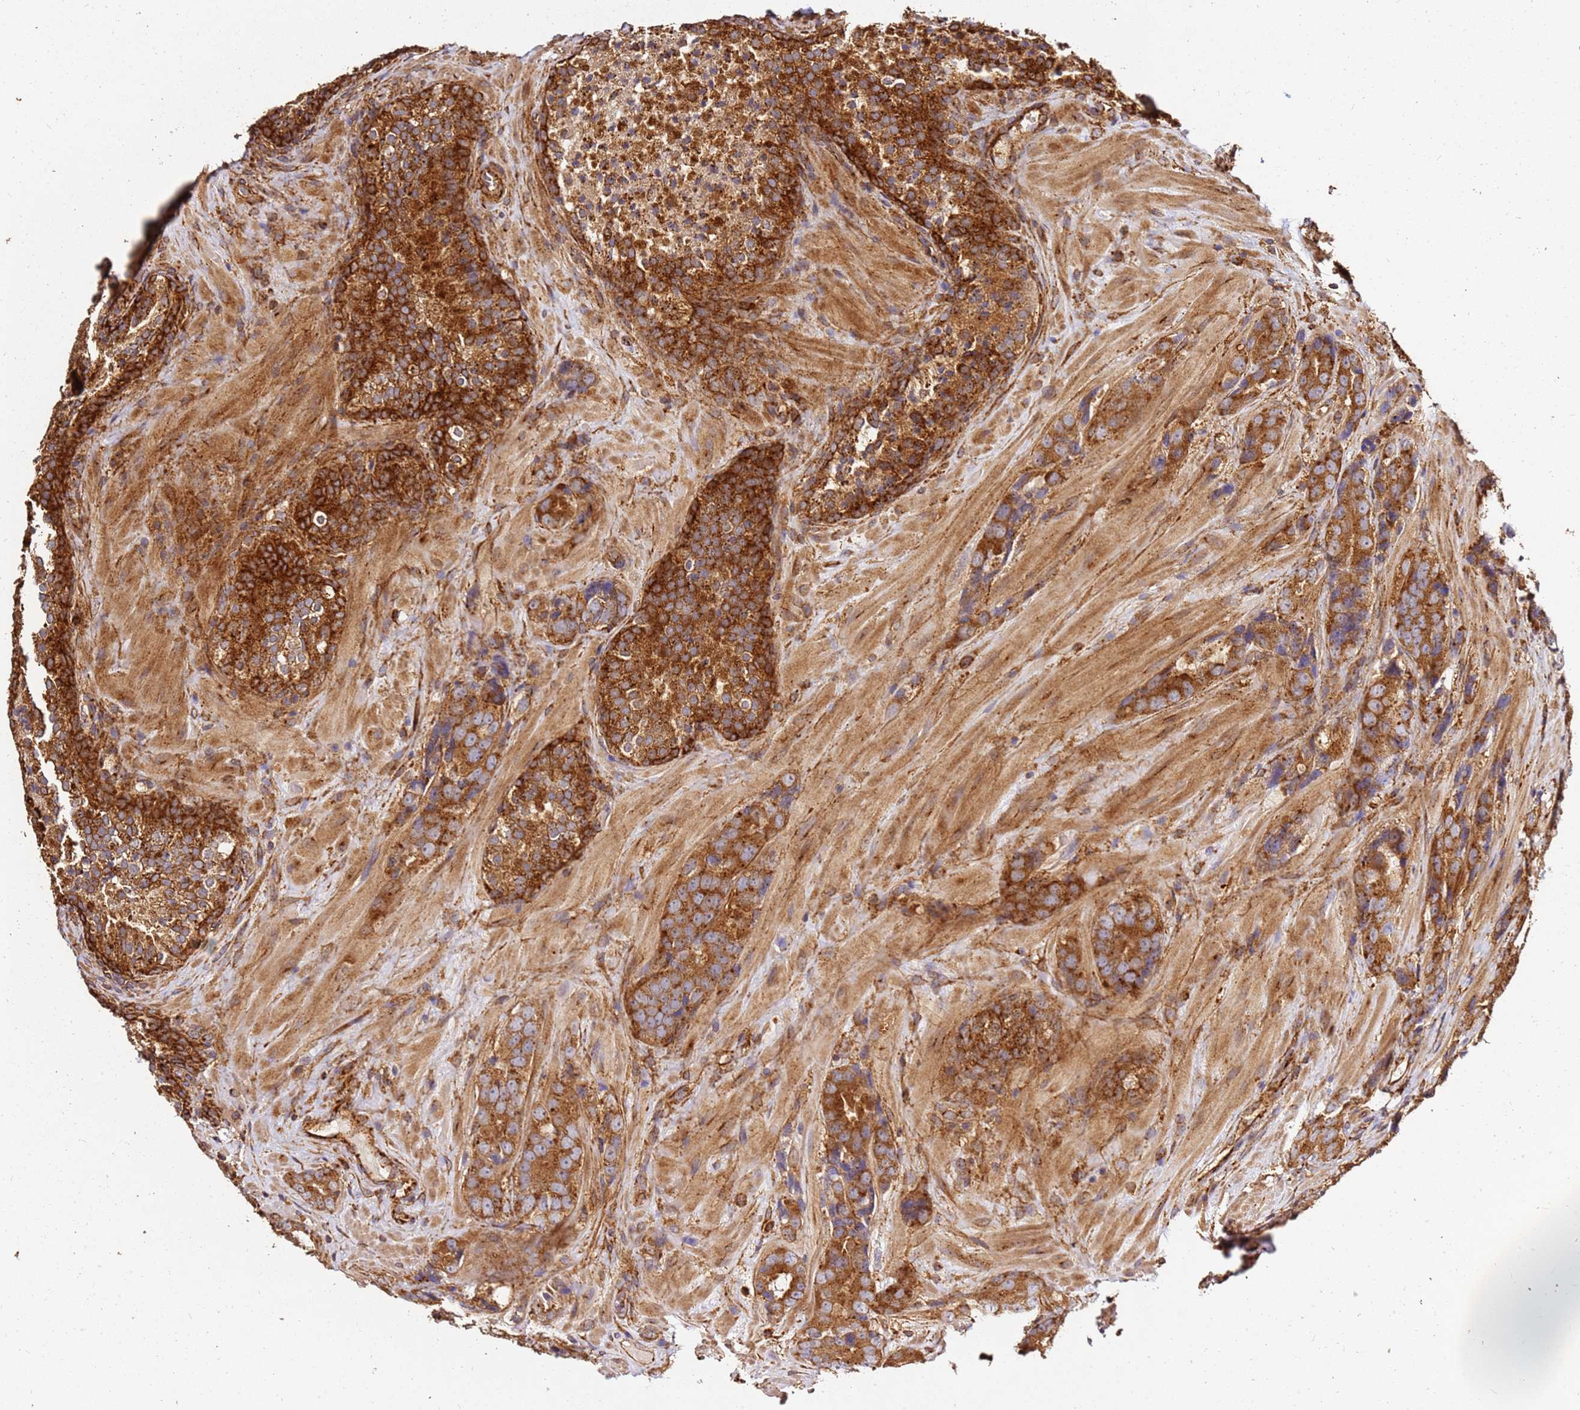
{"staining": {"intensity": "strong", "quantity": ">75%", "location": "cytoplasmic/membranous"}, "tissue": "prostate cancer", "cell_type": "Tumor cells", "image_type": "cancer", "snomed": [{"axis": "morphology", "description": "Adenocarcinoma, High grade"}, {"axis": "topography", "description": "Prostate"}], "caption": "A brown stain labels strong cytoplasmic/membranous staining of a protein in prostate adenocarcinoma (high-grade) tumor cells.", "gene": "DVL3", "patient": {"sex": "male", "age": 56}}